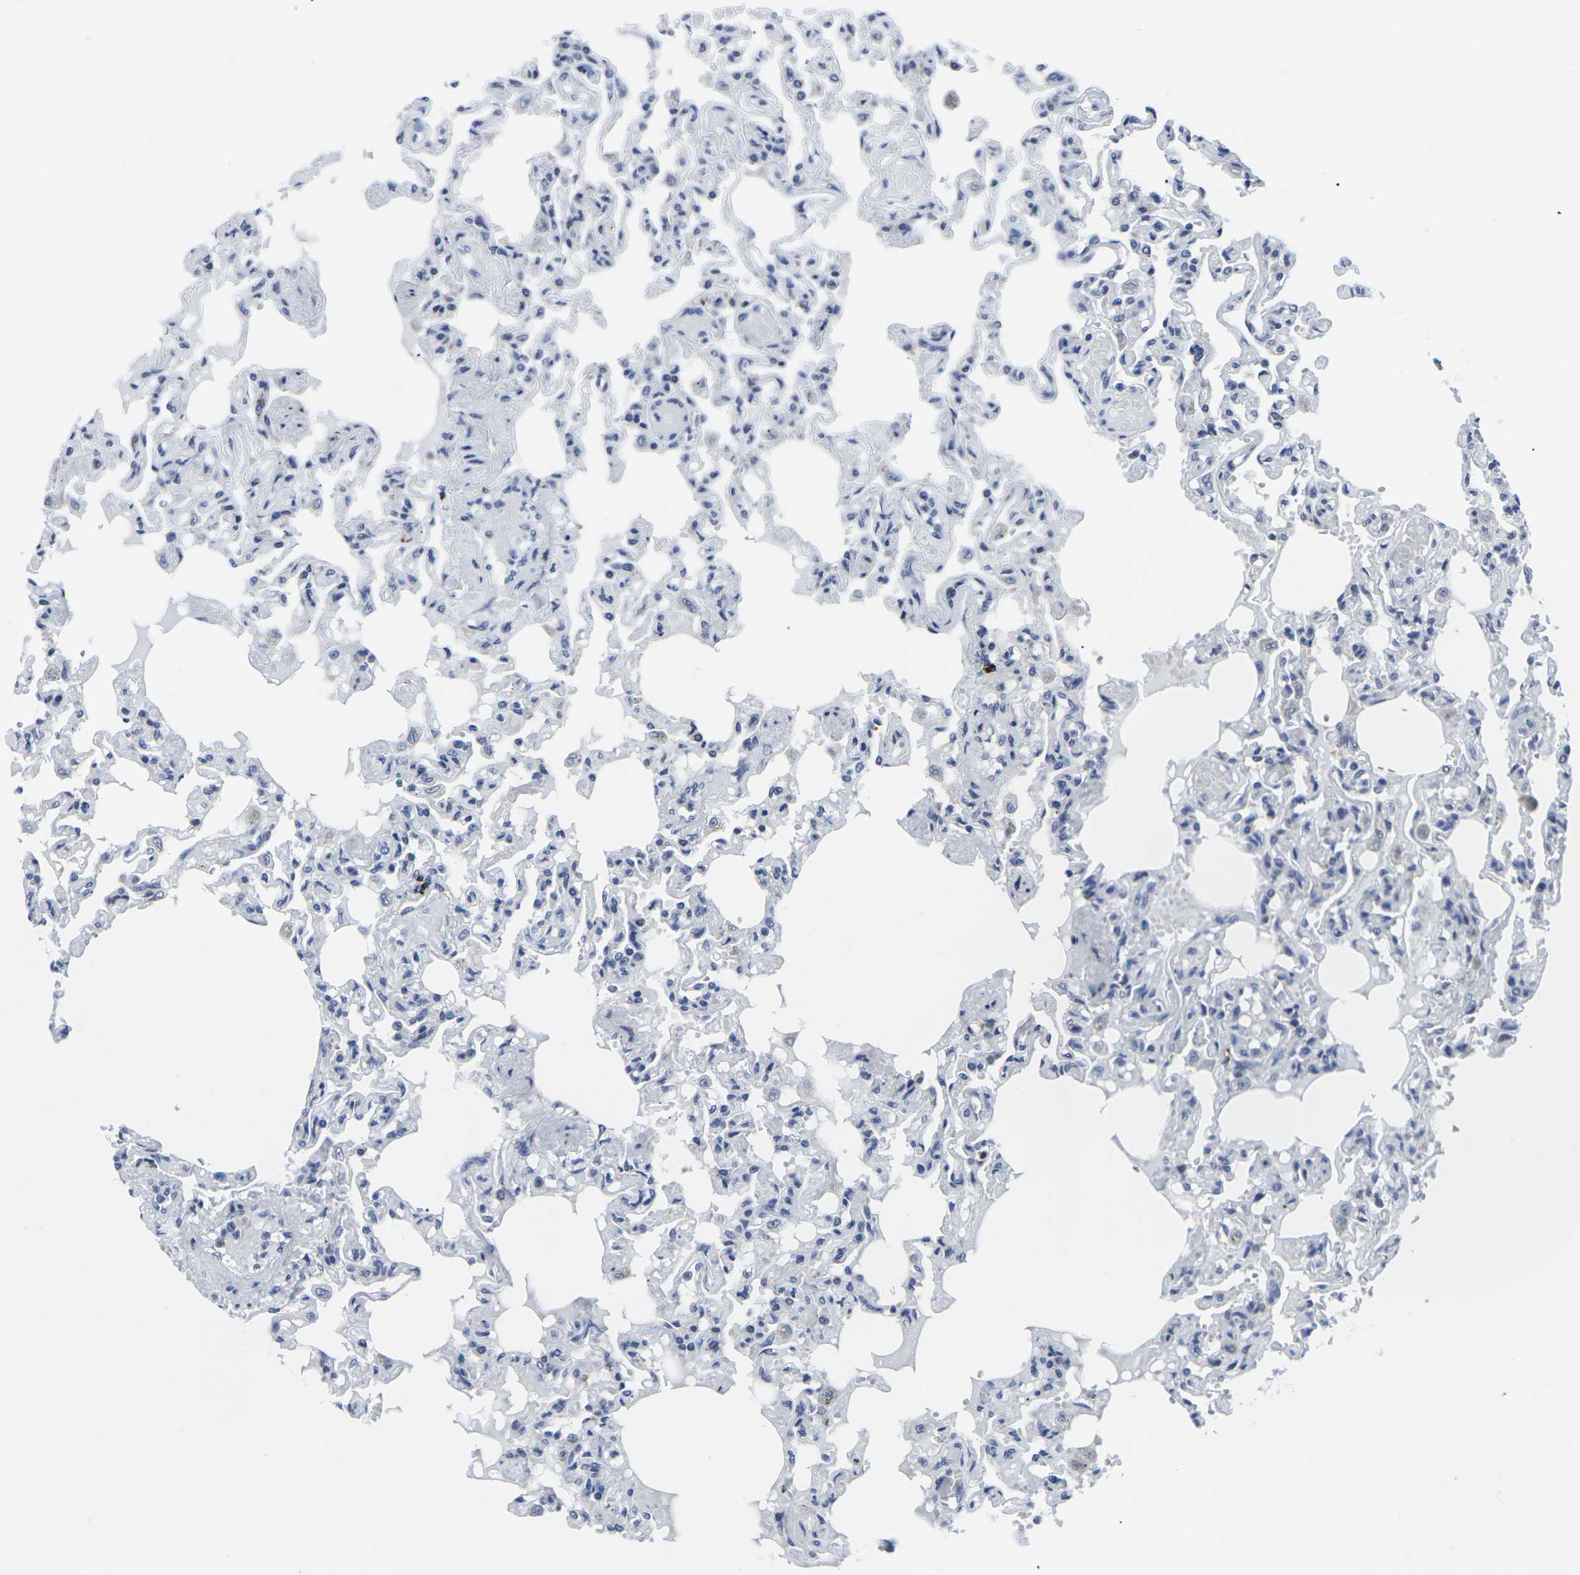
{"staining": {"intensity": "negative", "quantity": "none", "location": "none"}, "tissue": "lung", "cell_type": "Alveolar cells", "image_type": "normal", "snomed": [{"axis": "morphology", "description": "Normal tissue, NOS"}, {"axis": "topography", "description": "Lung"}], "caption": "DAB (3,3'-diaminobenzidine) immunohistochemical staining of normal human lung shows no significant expression in alveolar cells.", "gene": "RPN1", "patient": {"sex": "male", "age": 21}}